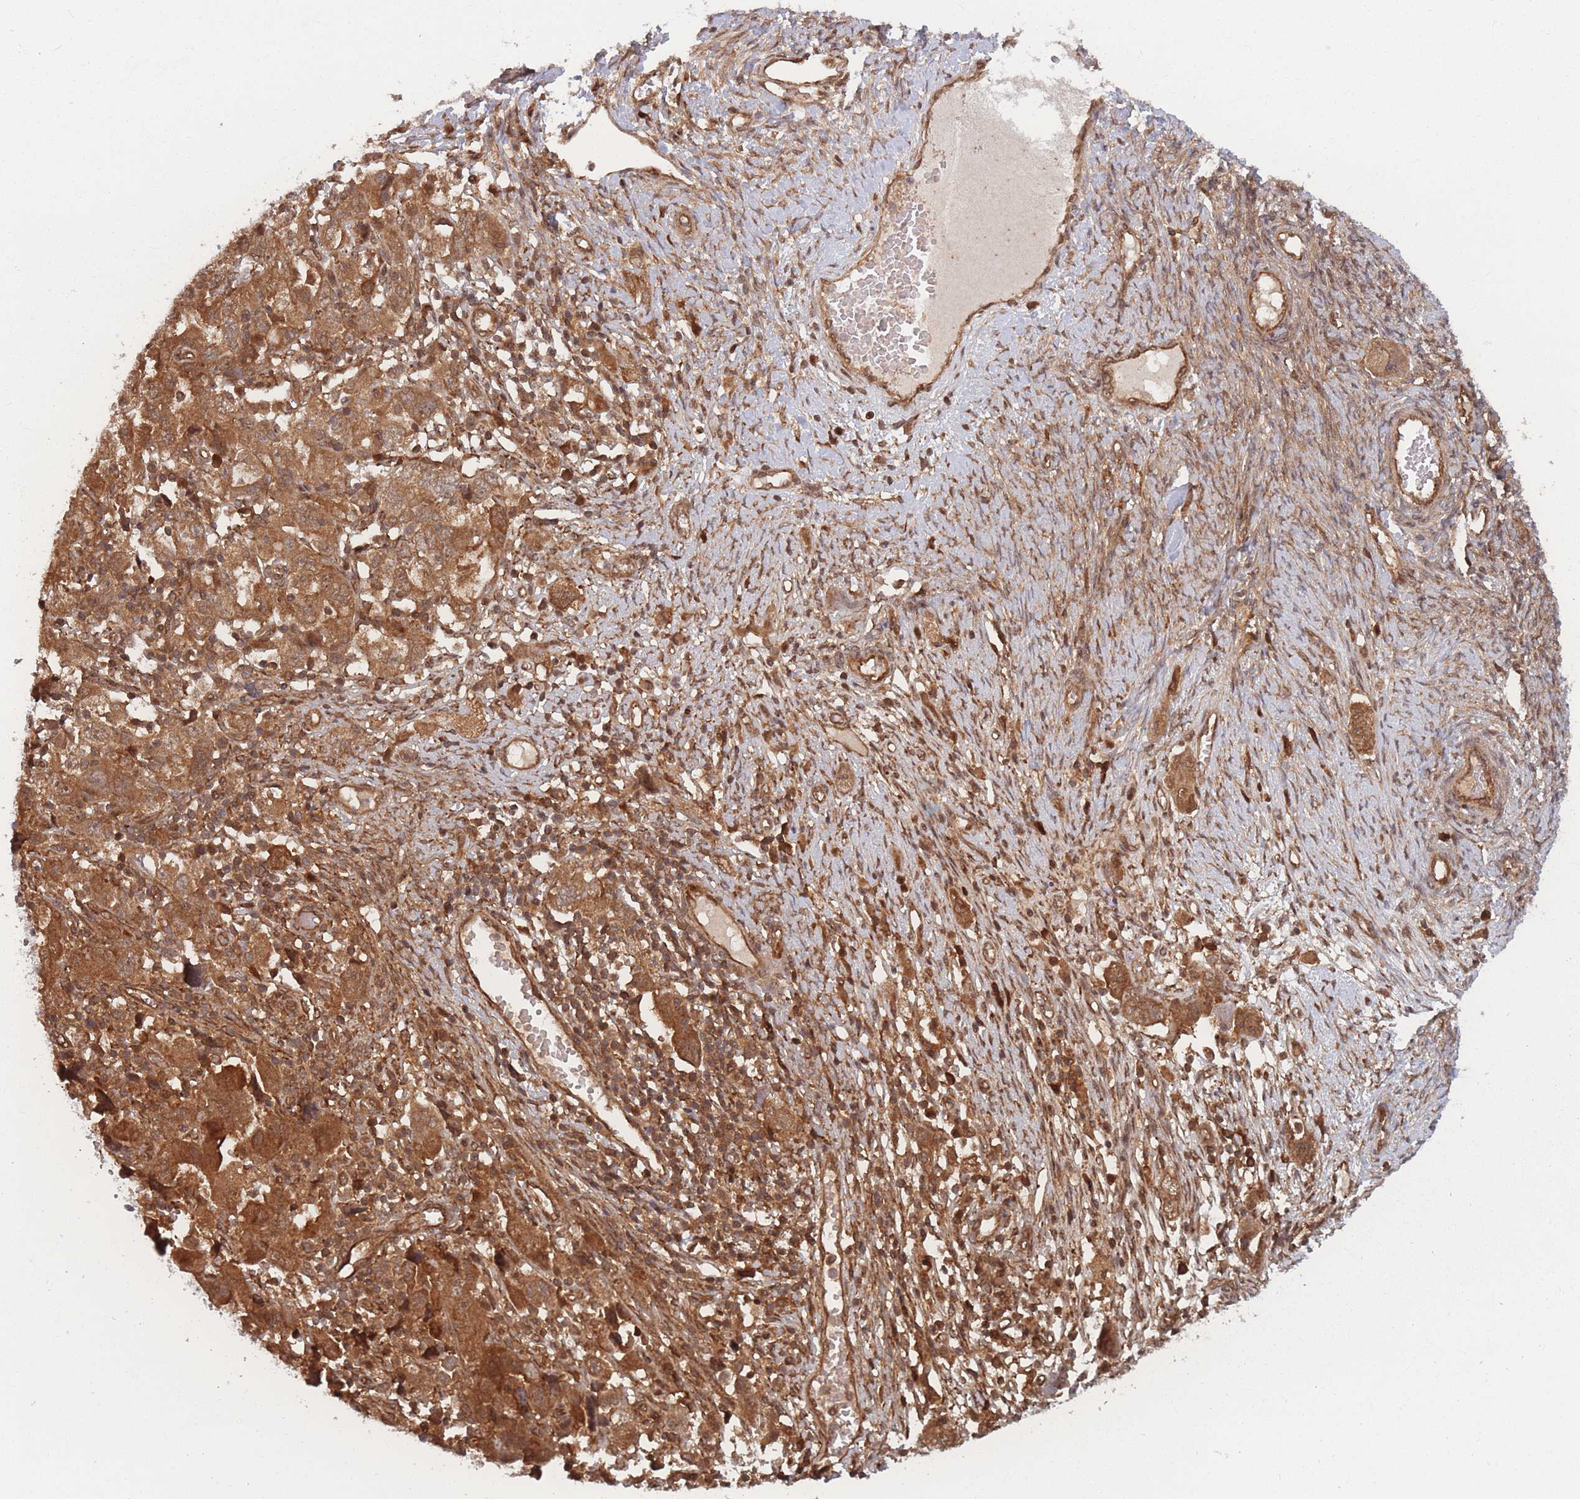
{"staining": {"intensity": "moderate", "quantity": ">75%", "location": "cytoplasmic/membranous"}, "tissue": "ovarian cancer", "cell_type": "Tumor cells", "image_type": "cancer", "snomed": [{"axis": "morphology", "description": "Carcinoma, NOS"}, {"axis": "morphology", "description": "Cystadenocarcinoma, serous, NOS"}, {"axis": "topography", "description": "Ovary"}], "caption": "About >75% of tumor cells in ovarian serous cystadenocarcinoma show moderate cytoplasmic/membranous protein staining as visualized by brown immunohistochemical staining.", "gene": "PODXL2", "patient": {"sex": "female", "age": 69}}